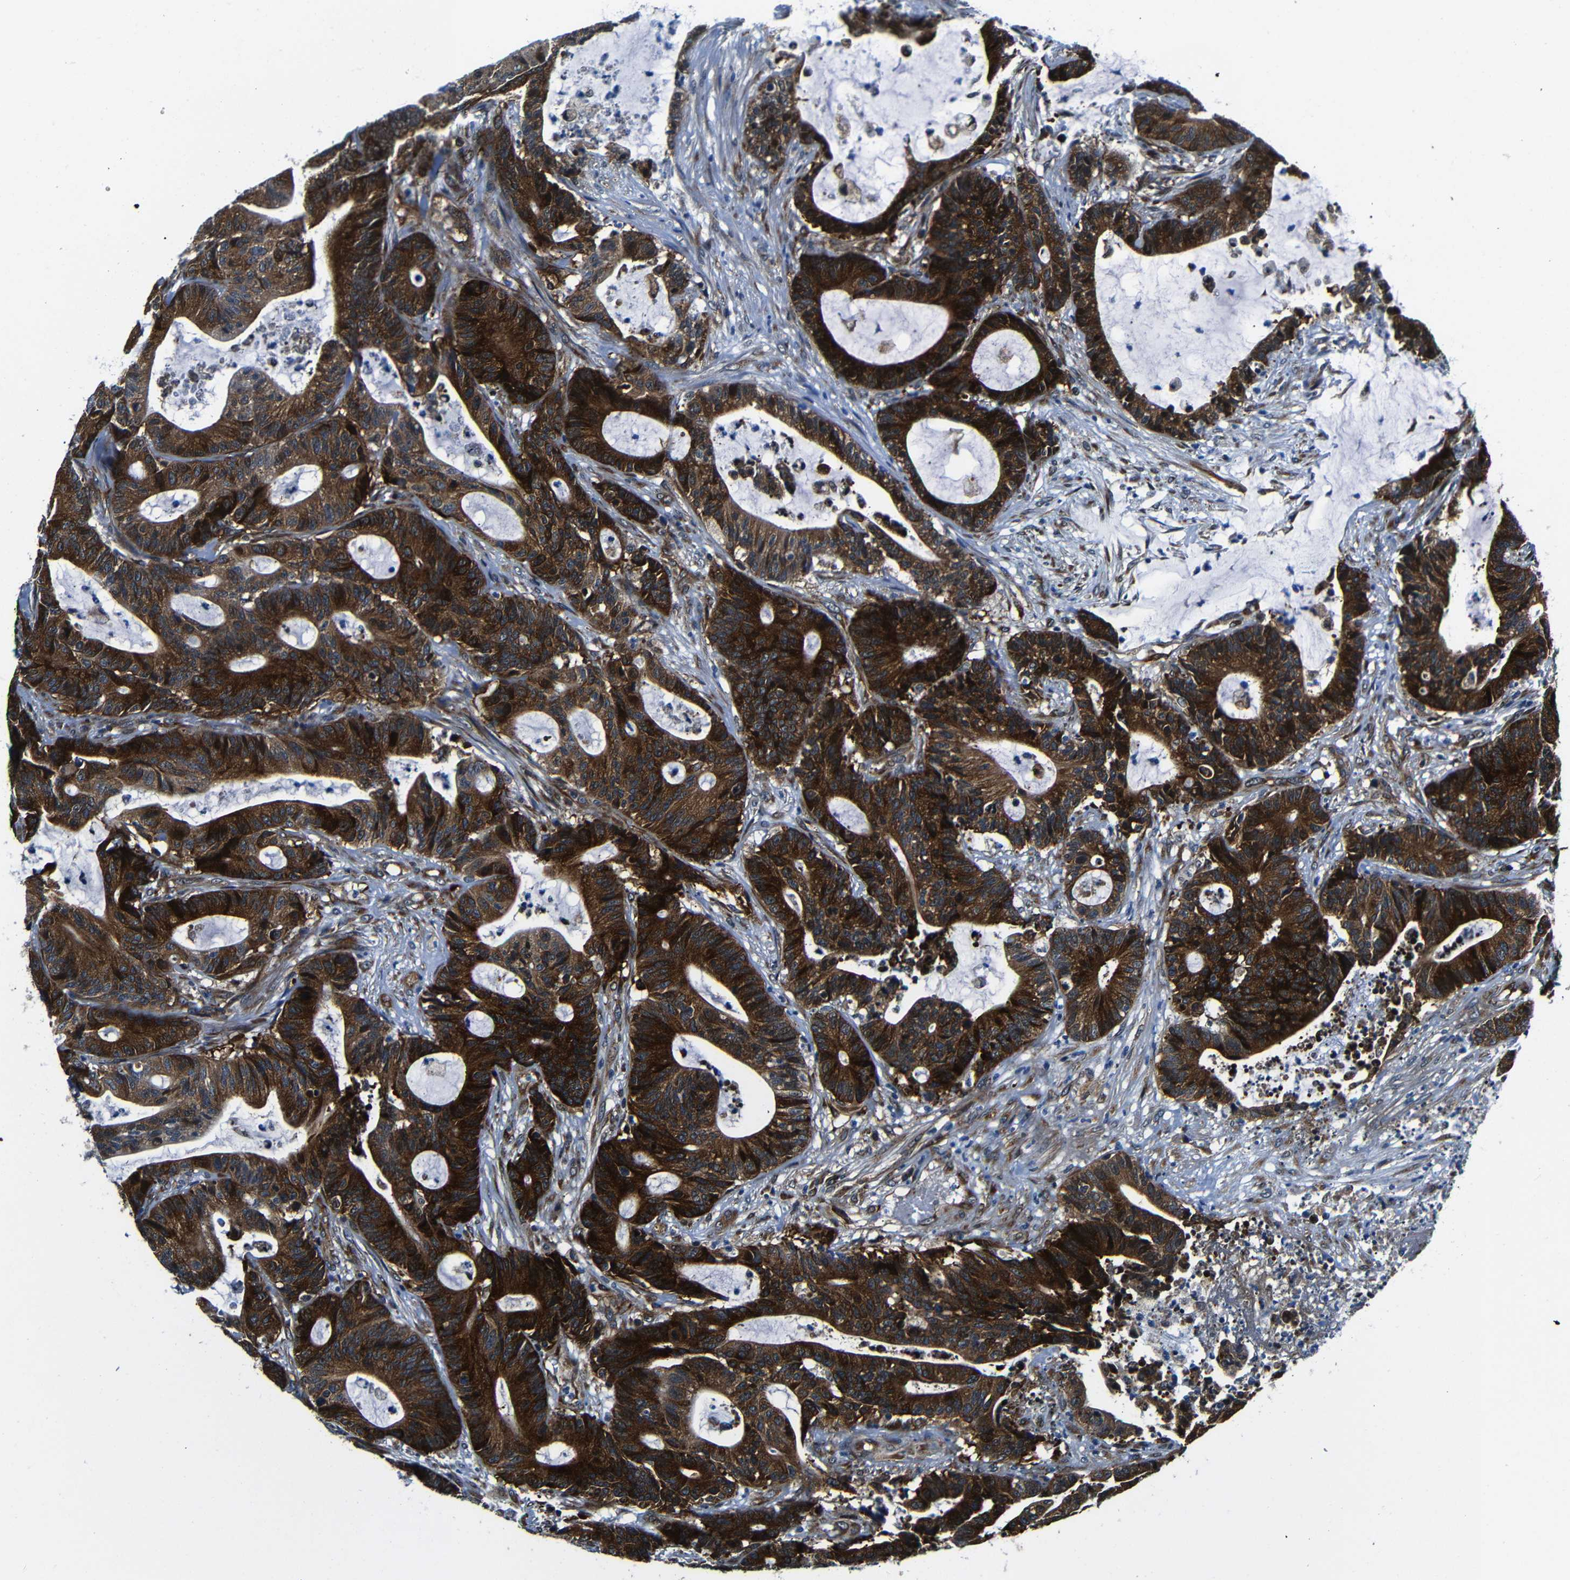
{"staining": {"intensity": "strong", "quantity": ">75%", "location": "cytoplasmic/membranous"}, "tissue": "colorectal cancer", "cell_type": "Tumor cells", "image_type": "cancer", "snomed": [{"axis": "morphology", "description": "Adenocarcinoma, NOS"}, {"axis": "topography", "description": "Colon"}], "caption": "A brown stain shows strong cytoplasmic/membranous staining of a protein in human colorectal cancer (adenocarcinoma) tumor cells.", "gene": "ABCE1", "patient": {"sex": "female", "age": 84}}